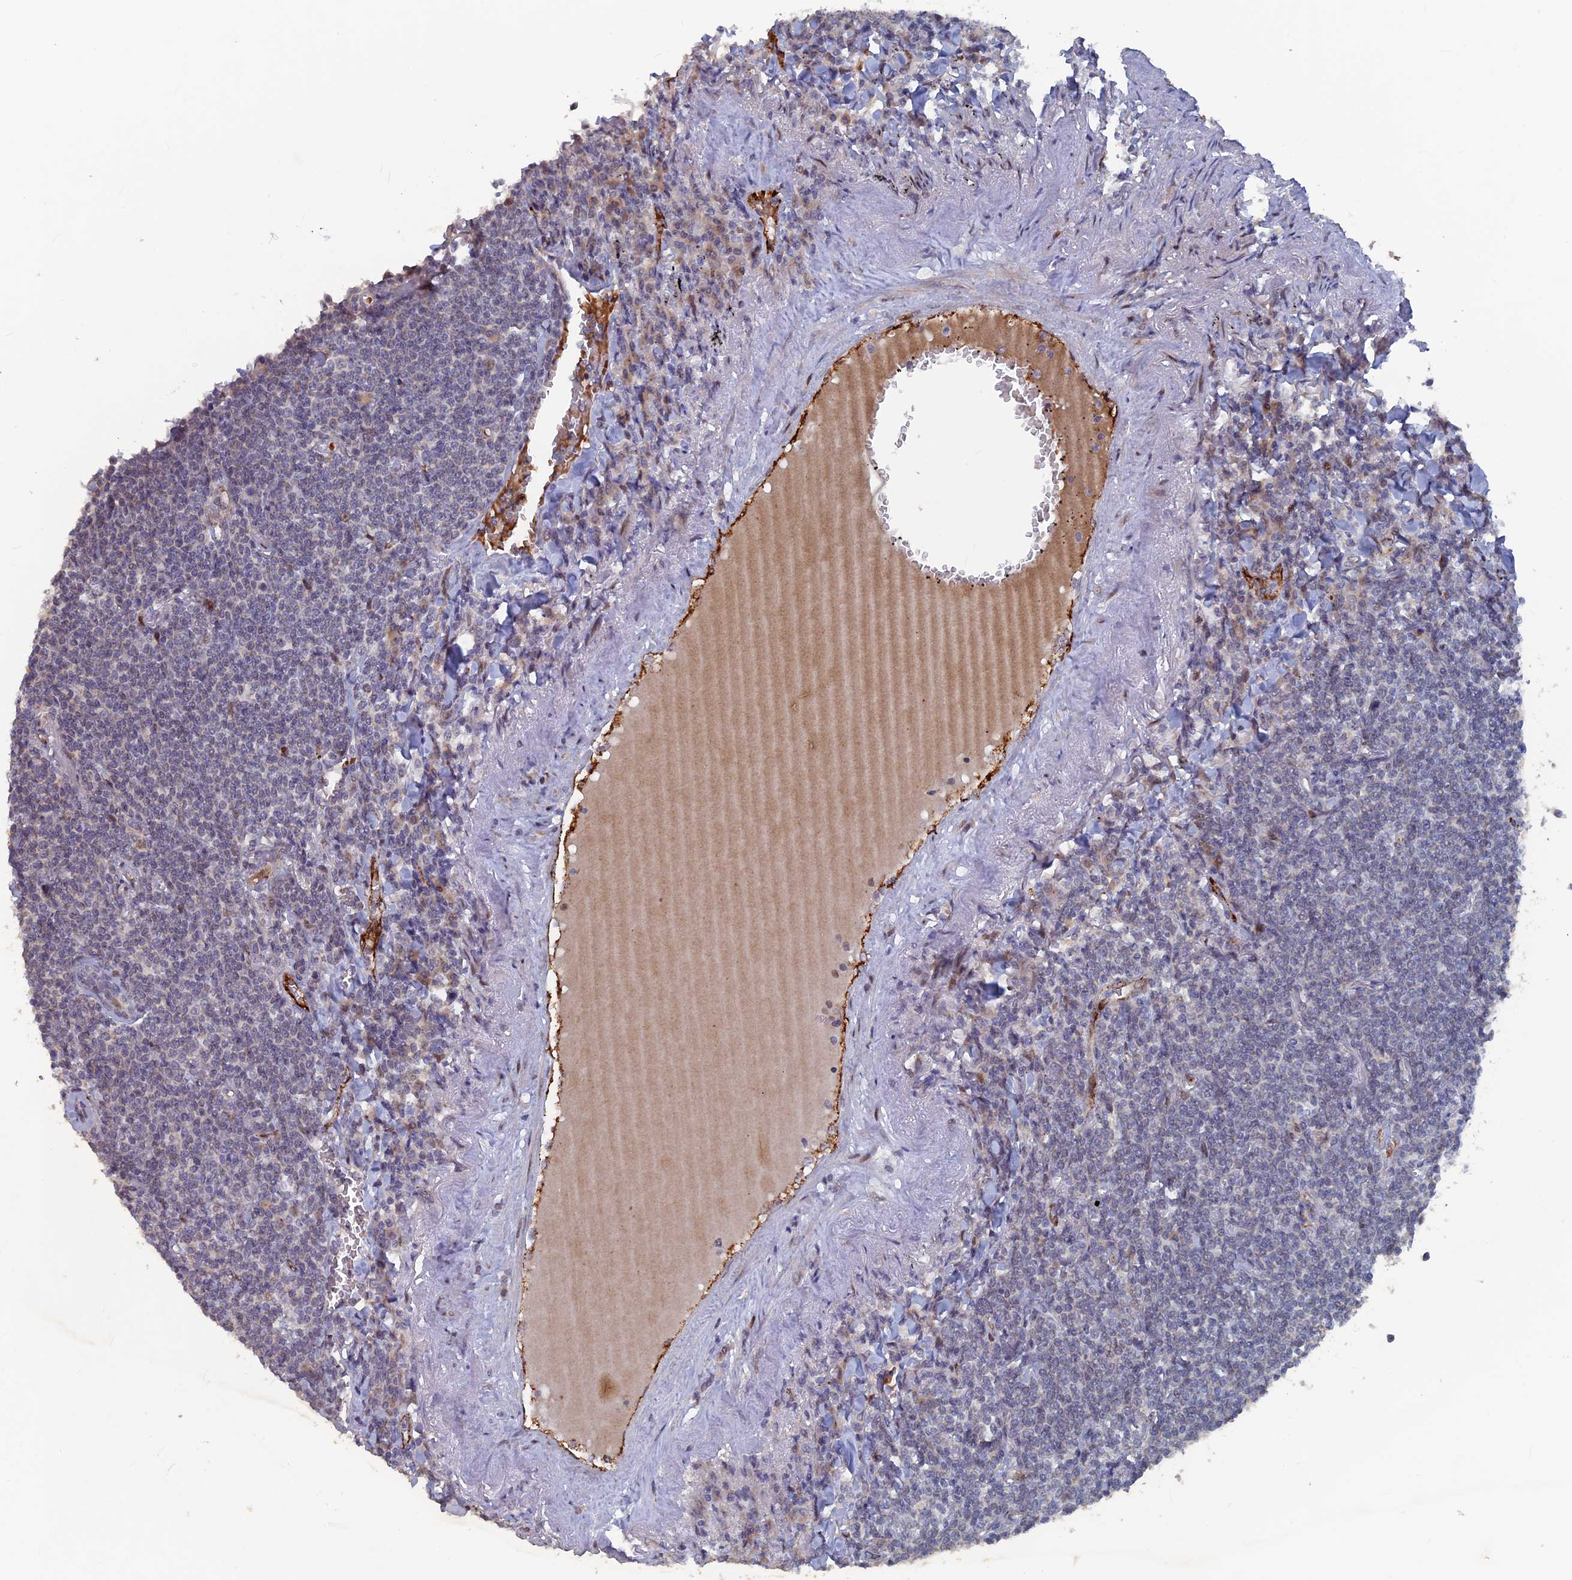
{"staining": {"intensity": "negative", "quantity": "none", "location": "none"}, "tissue": "lymphoma", "cell_type": "Tumor cells", "image_type": "cancer", "snomed": [{"axis": "morphology", "description": "Malignant lymphoma, non-Hodgkin's type, Low grade"}, {"axis": "topography", "description": "Lung"}], "caption": "Immunohistochemistry (IHC) histopathology image of neoplastic tissue: malignant lymphoma, non-Hodgkin's type (low-grade) stained with DAB (3,3'-diaminobenzidine) displays no significant protein staining in tumor cells.", "gene": "SH3D21", "patient": {"sex": "female", "age": 71}}